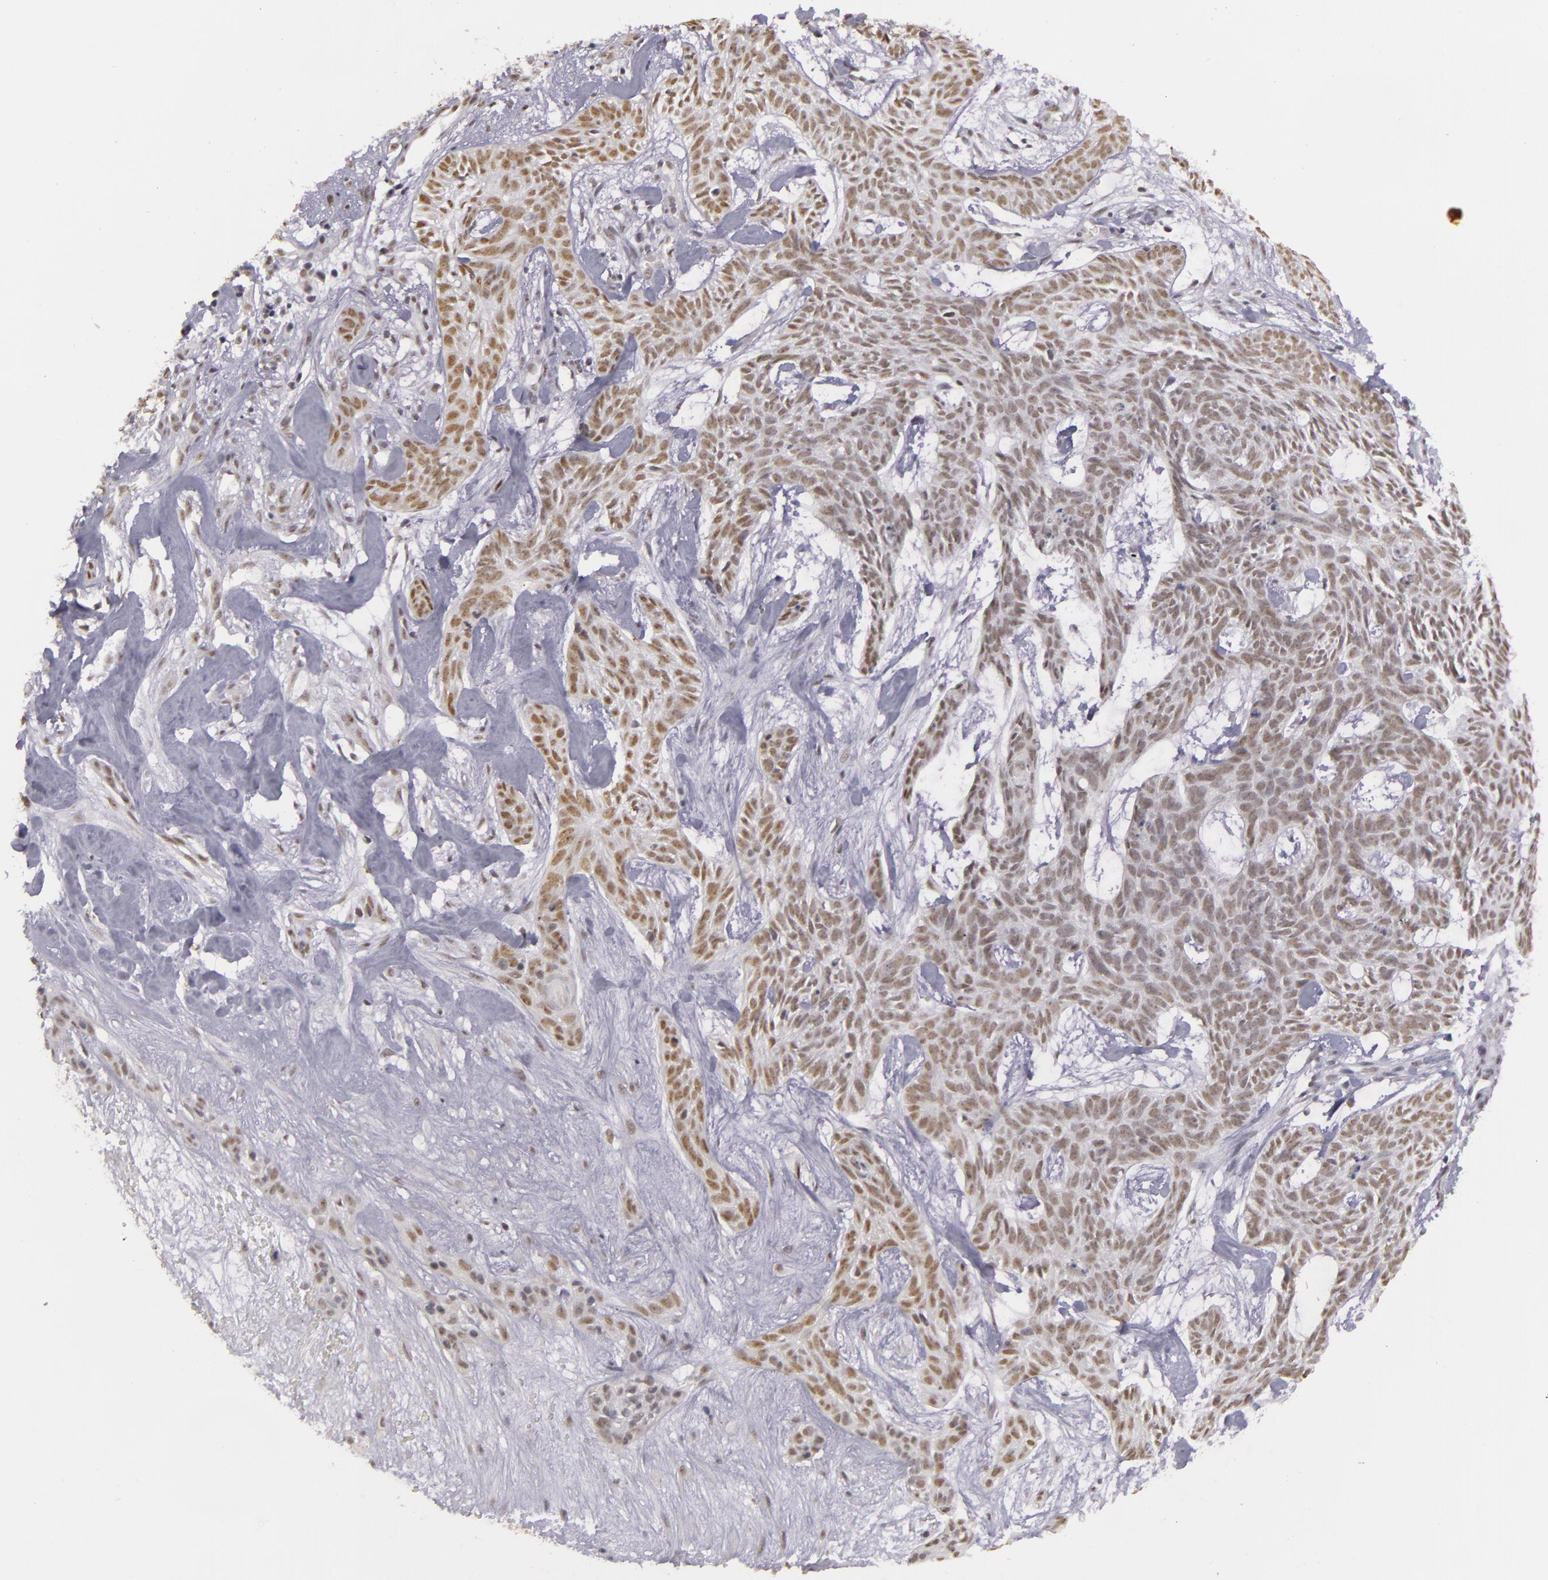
{"staining": {"intensity": "weak", "quantity": ">75%", "location": "nuclear"}, "tissue": "skin cancer", "cell_type": "Tumor cells", "image_type": "cancer", "snomed": [{"axis": "morphology", "description": "Basal cell carcinoma"}, {"axis": "topography", "description": "Skin"}], "caption": "The photomicrograph displays immunohistochemical staining of skin cancer. There is weak nuclear expression is seen in about >75% of tumor cells.", "gene": "RRP7A", "patient": {"sex": "male", "age": 75}}